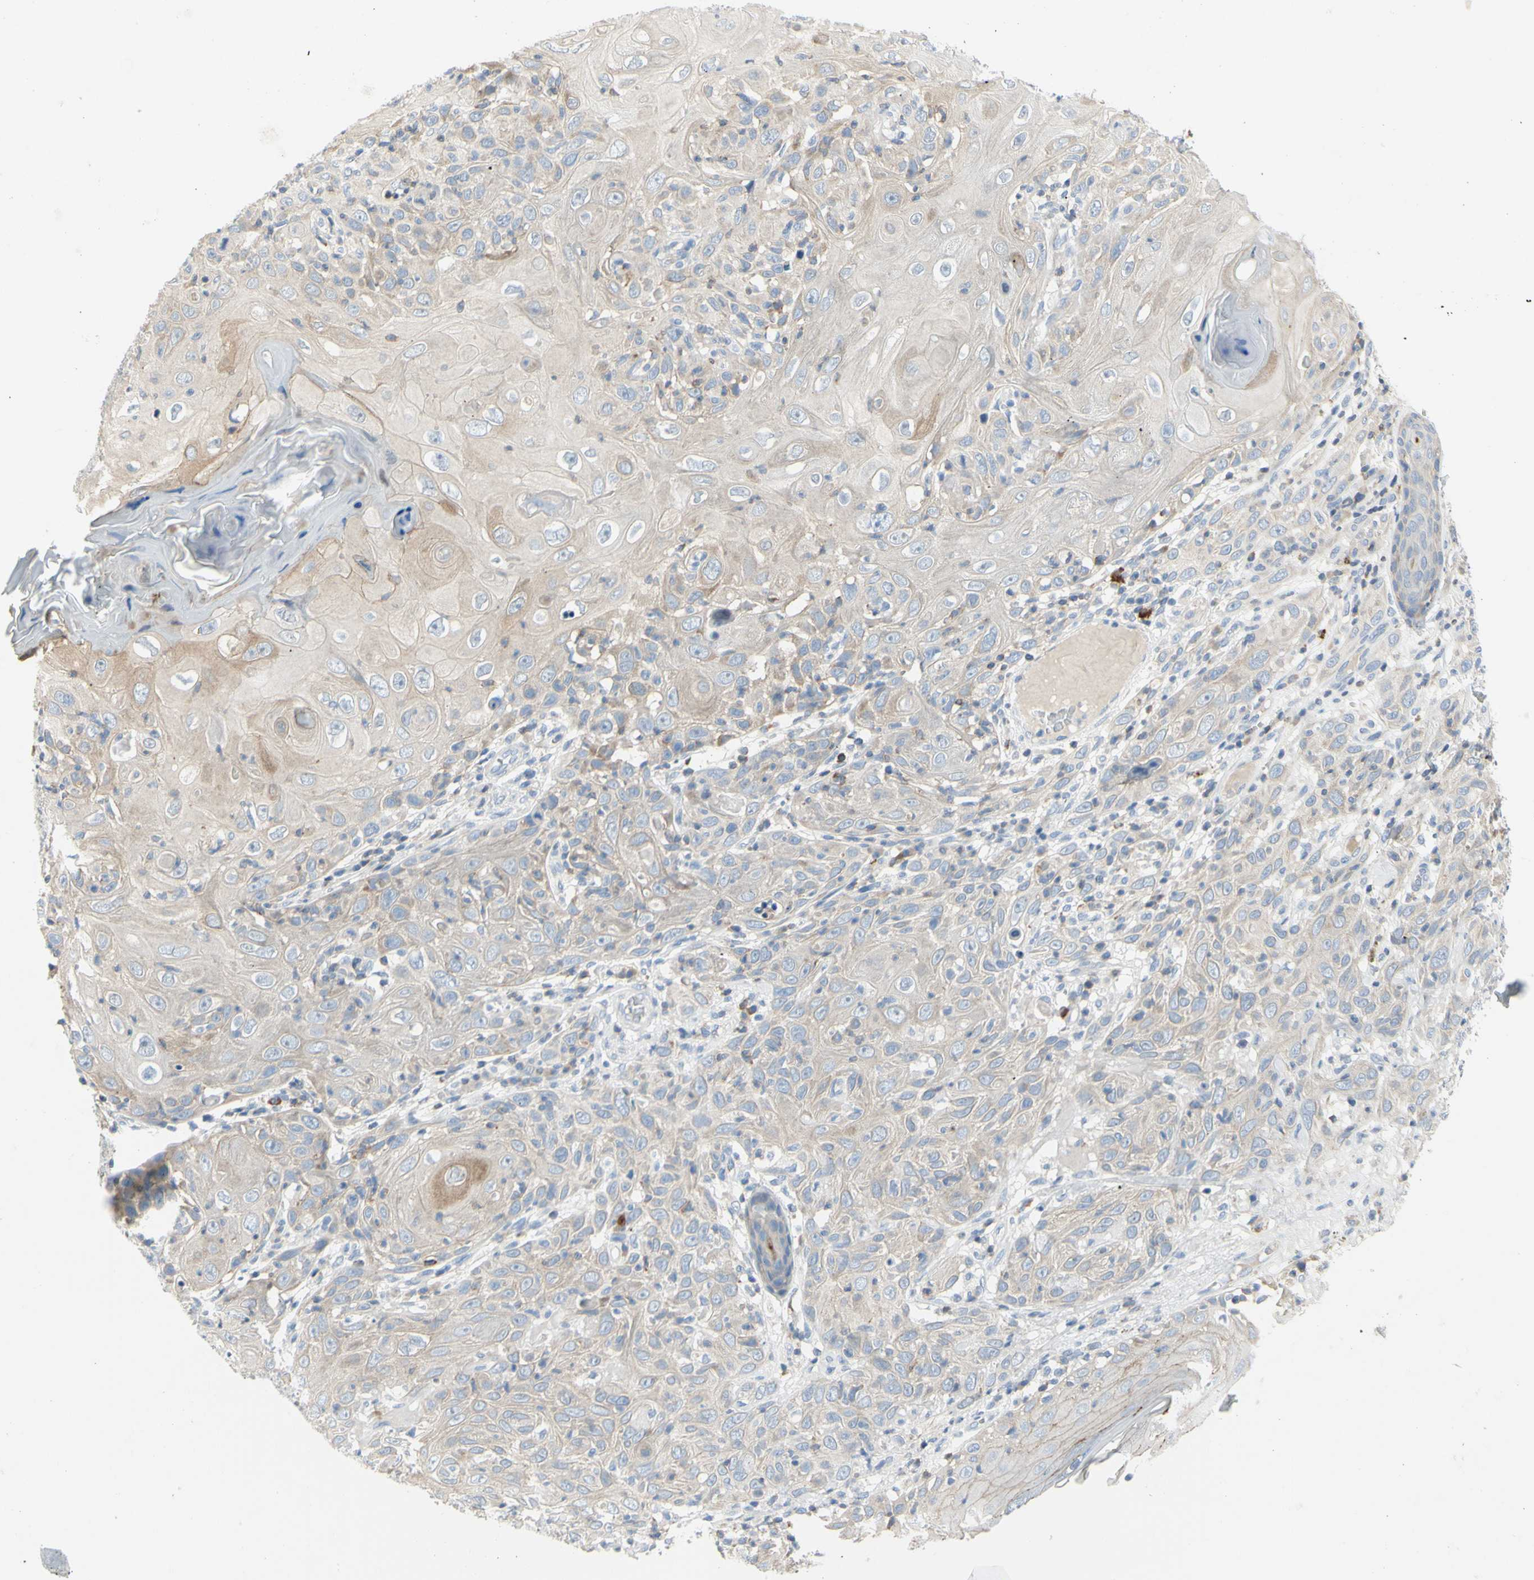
{"staining": {"intensity": "weak", "quantity": ">75%", "location": "cytoplasmic/membranous"}, "tissue": "skin cancer", "cell_type": "Tumor cells", "image_type": "cancer", "snomed": [{"axis": "morphology", "description": "Squamous cell carcinoma, NOS"}, {"axis": "topography", "description": "Skin"}], "caption": "Immunohistochemical staining of human skin squamous cell carcinoma reveals low levels of weak cytoplasmic/membranous protein expression in about >75% of tumor cells.", "gene": "MUC1", "patient": {"sex": "female", "age": 88}}